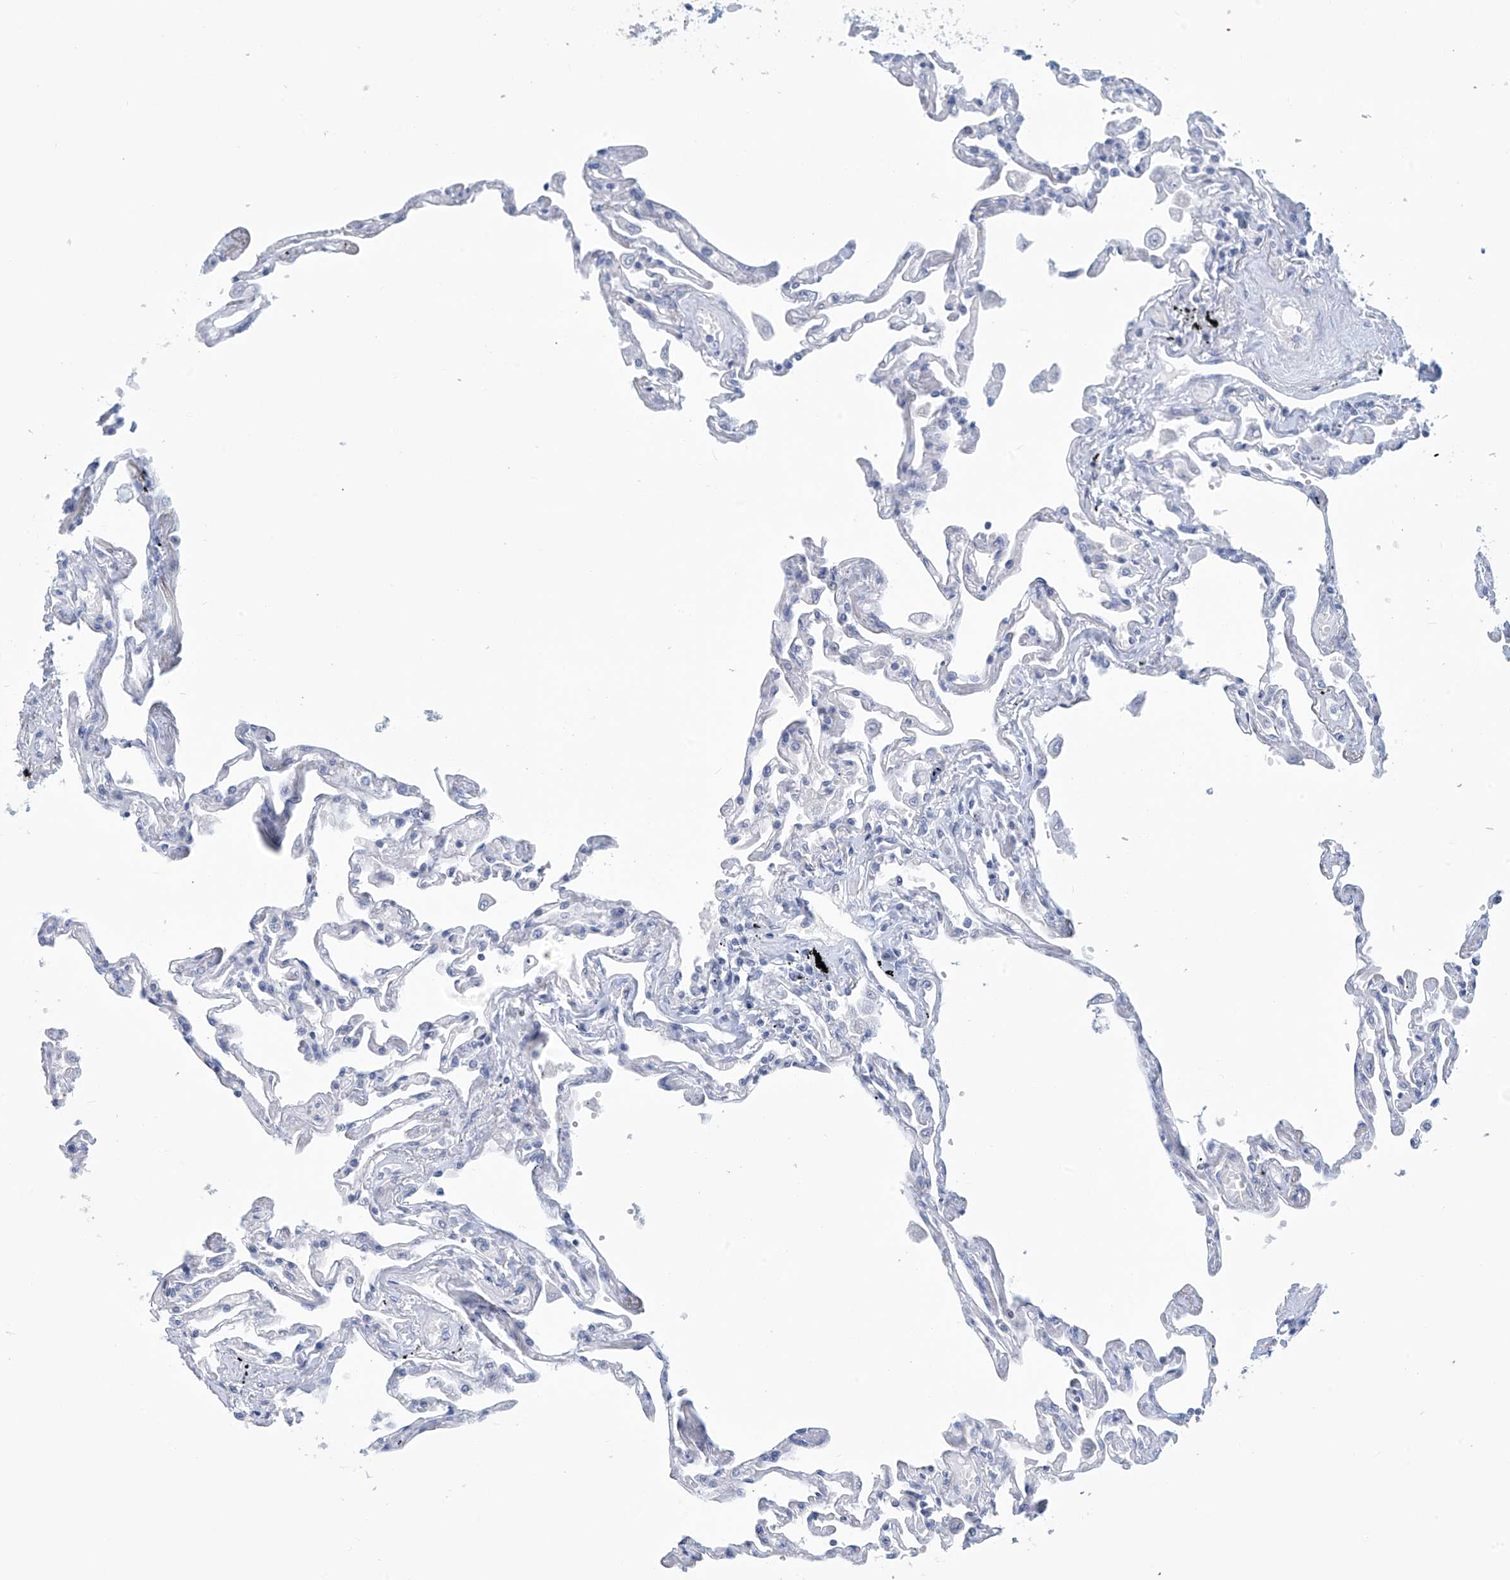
{"staining": {"intensity": "negative", "quantity": "none", "location": "none"}, "tissue": "lung", "cell_type": "Alveolar cells", "image_type": "normal", "snomed": [{"axis": "morphology", "description": "Normal tissue, NOS"}, {"axis": "topography", "description": "Lung"}], "caption": "An IHC micrograph of unremarkable lung is shown. There is no staining in alveolar cells of lung. (Stains: DAB (3,3'-diaminobenzidine) immunohistochemistry (IHC) with hematoxylin counter stain, Microscopy: brightfield microscopy at high magnification).", "gene": "DSP", "patient": {"sex": "female", "age": 67}}